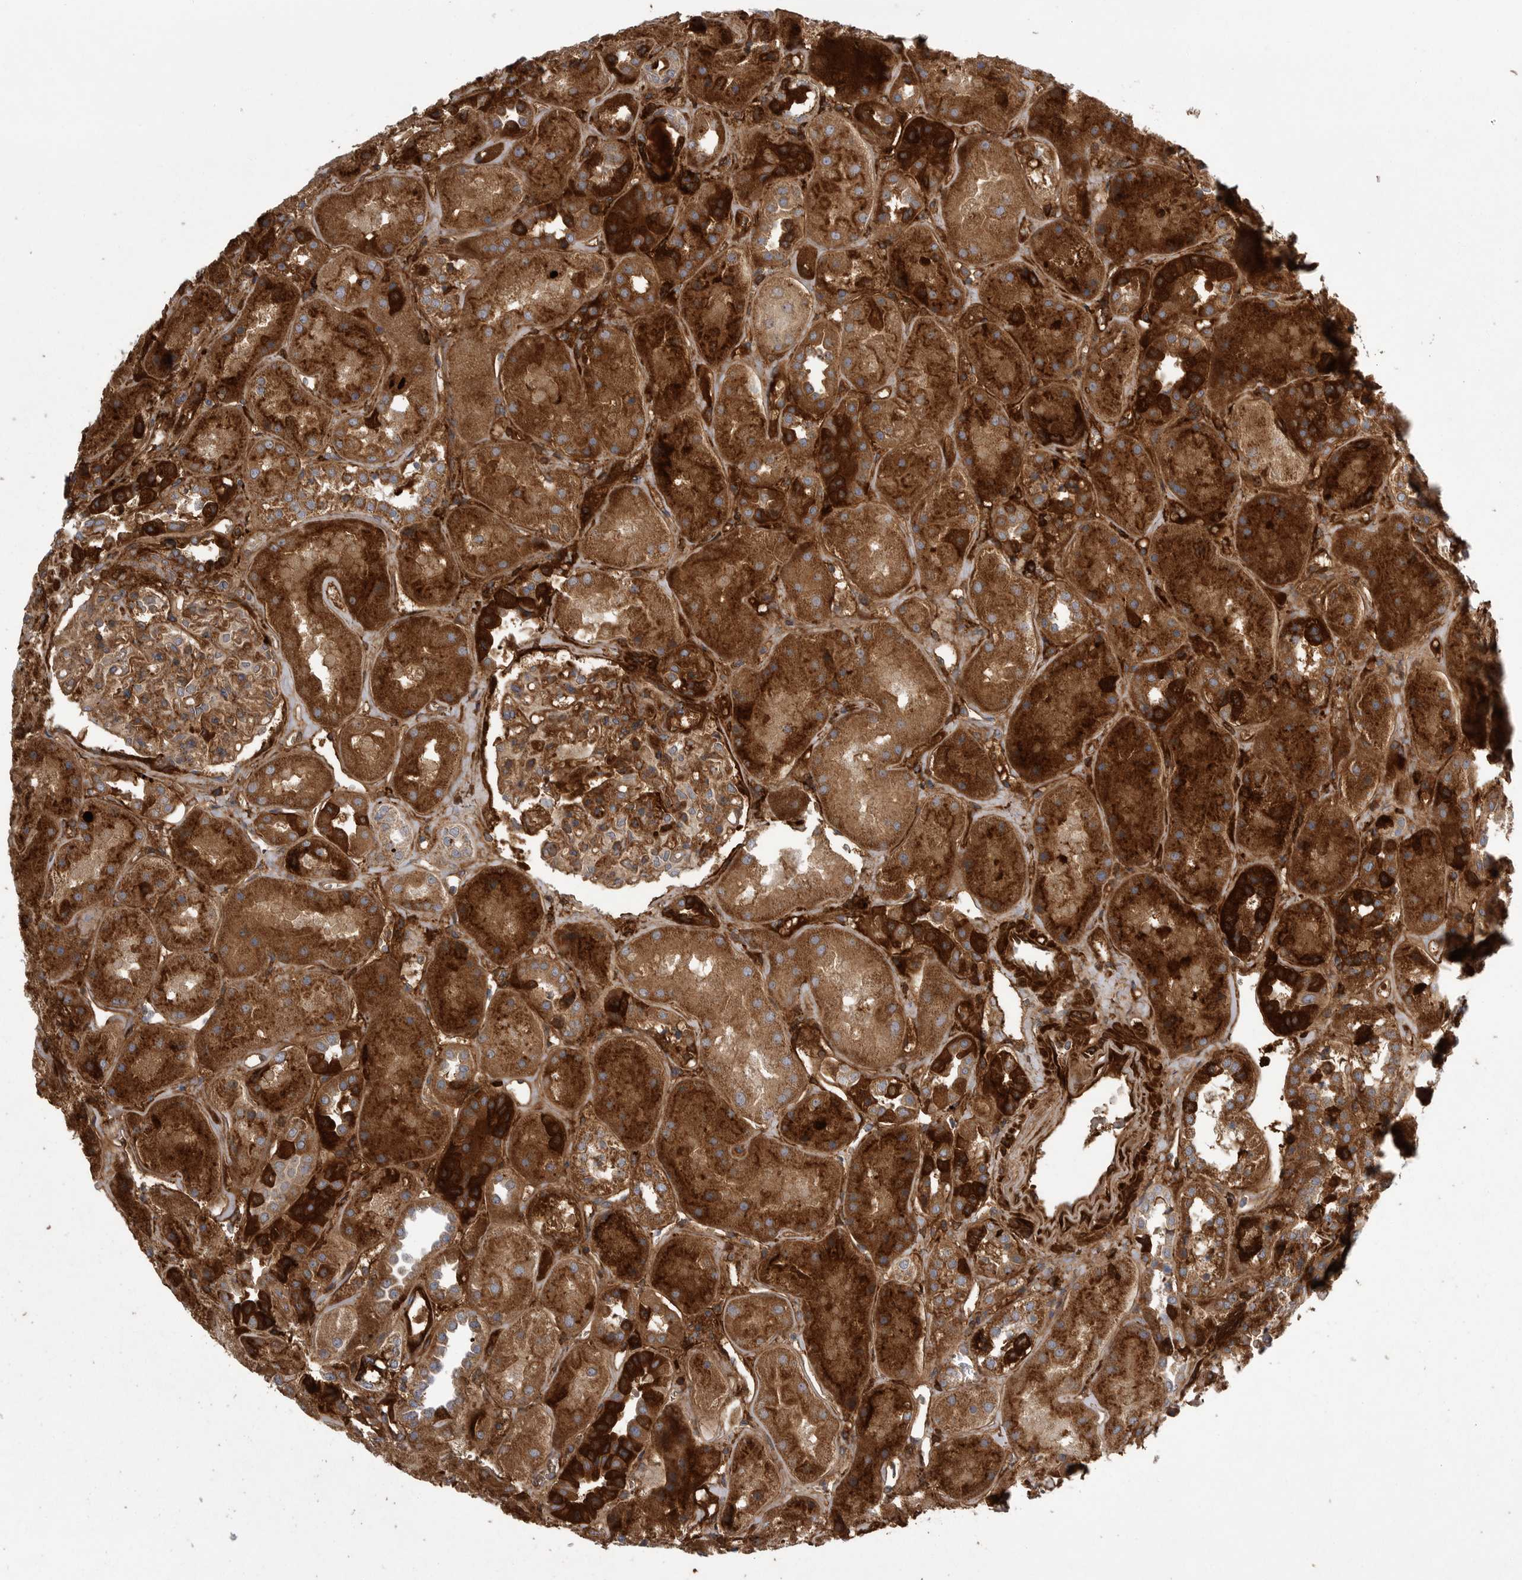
{"staining": {"intensity": "moderate", "quantity": "25%-75%", "location": "cytoplasmic/membranous"}, "tissue": "kidney", "cell_type": "Cells in glomeruli", "image_type": "normal", "snomed": [{"axis": "morphology", "description": "Normal tissue, NOS"}, {"axis": "topography", "description": "Kidney"}], "caption": "Immunohistochemistry (IHC) of benign kidney displays medium levels of moderate cytoplasmic/membranous positivity in approximately 25%-75% of cells in glomeruli.", "gene": "CRP", "patient": {"sex": "male", "age": 70}}